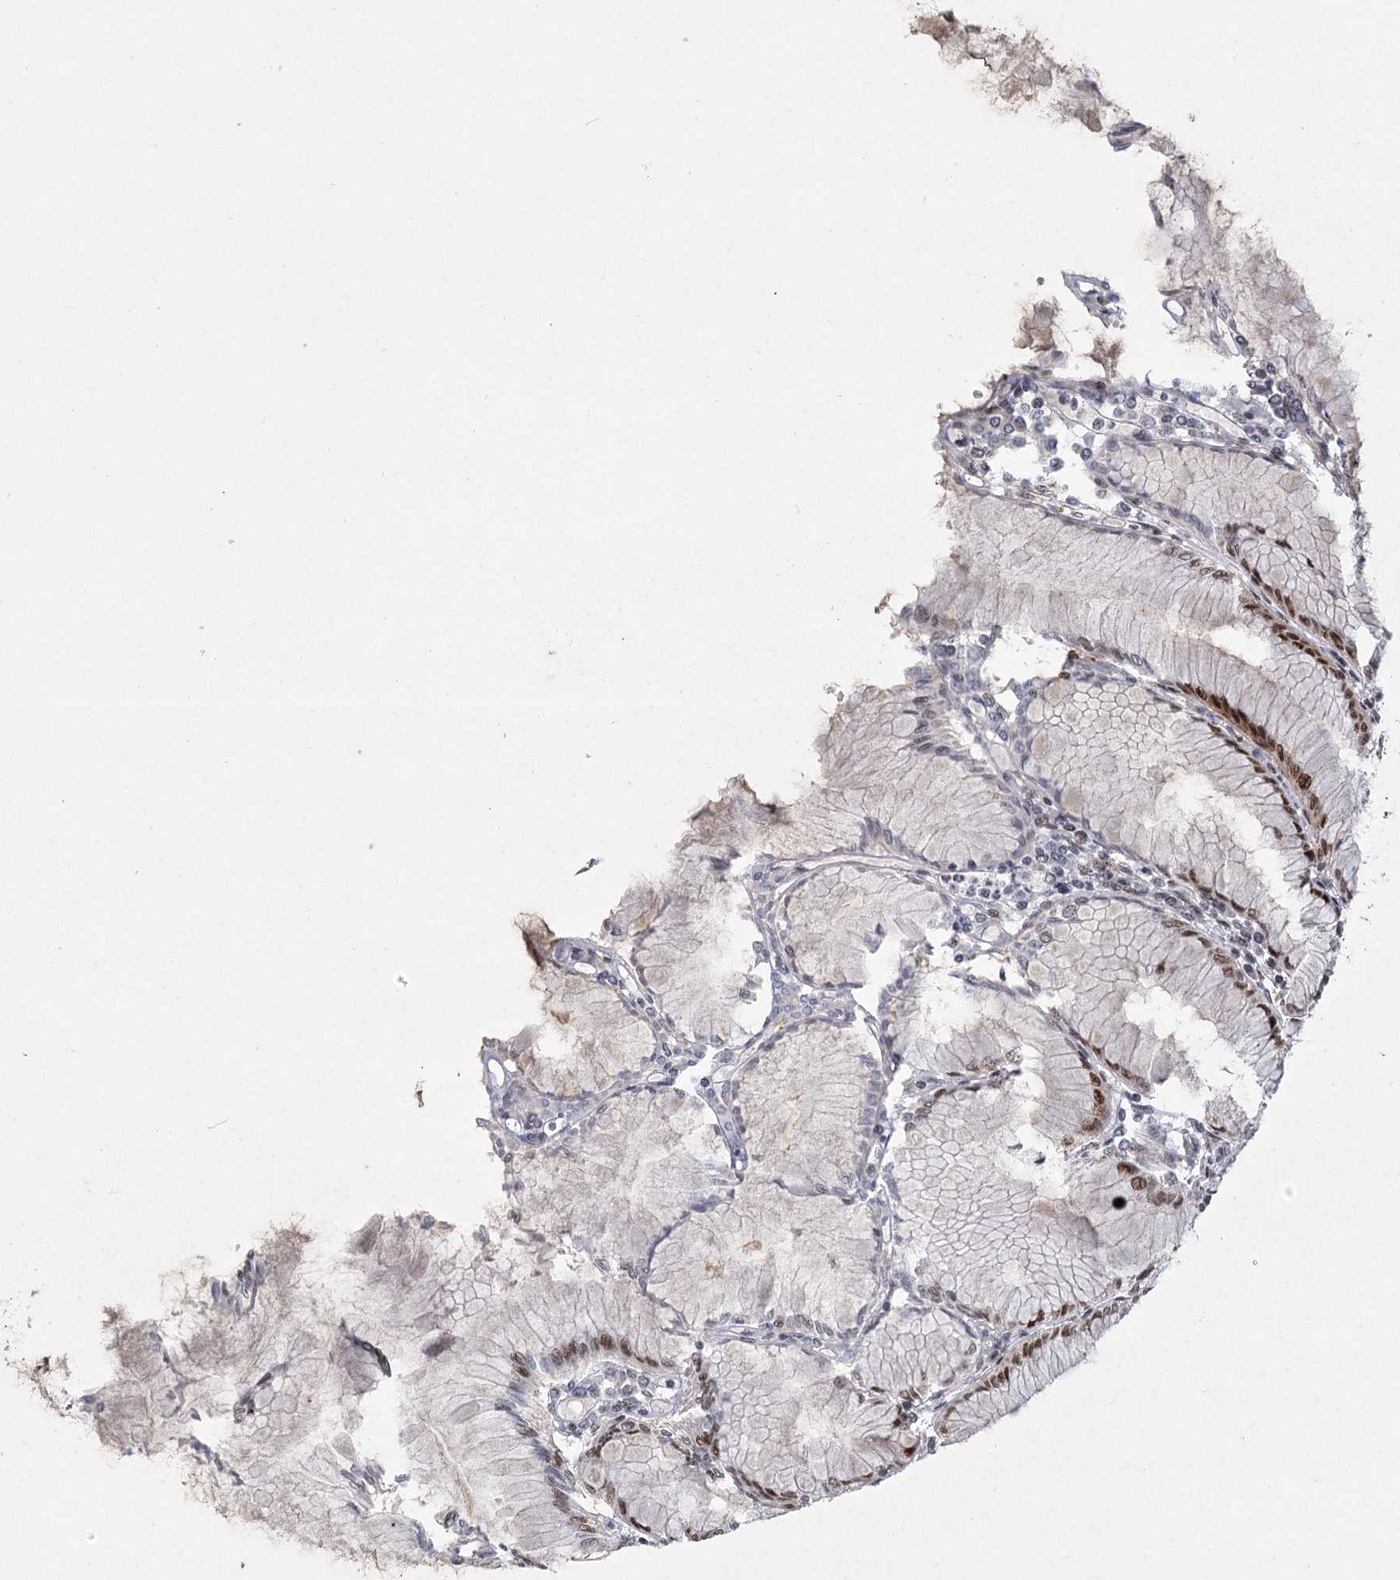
{"staining": {"intensity": "strong", "quantity": "25%-75%", "location": "nuclear"}, "tissue": "stomach", "cell_type": "Glandular cells", "image_type": "normal", "snomed": [{"axis": "morphology", "description": "Normal tissue, NOS"}, {"axis": "topography", "description": "Stomach"}], "caption": "Immunohistochemistry (IHC) photomicrograph of unremarkable stomach: human stomach stained using immunohistochemistry displays high levels of strong protein expression localized specifically in the nuclear of glandular cells, appearing as a nuclear brown color.", "gene": "CIB4", "patient": {"sex": "female", "age": 57}}